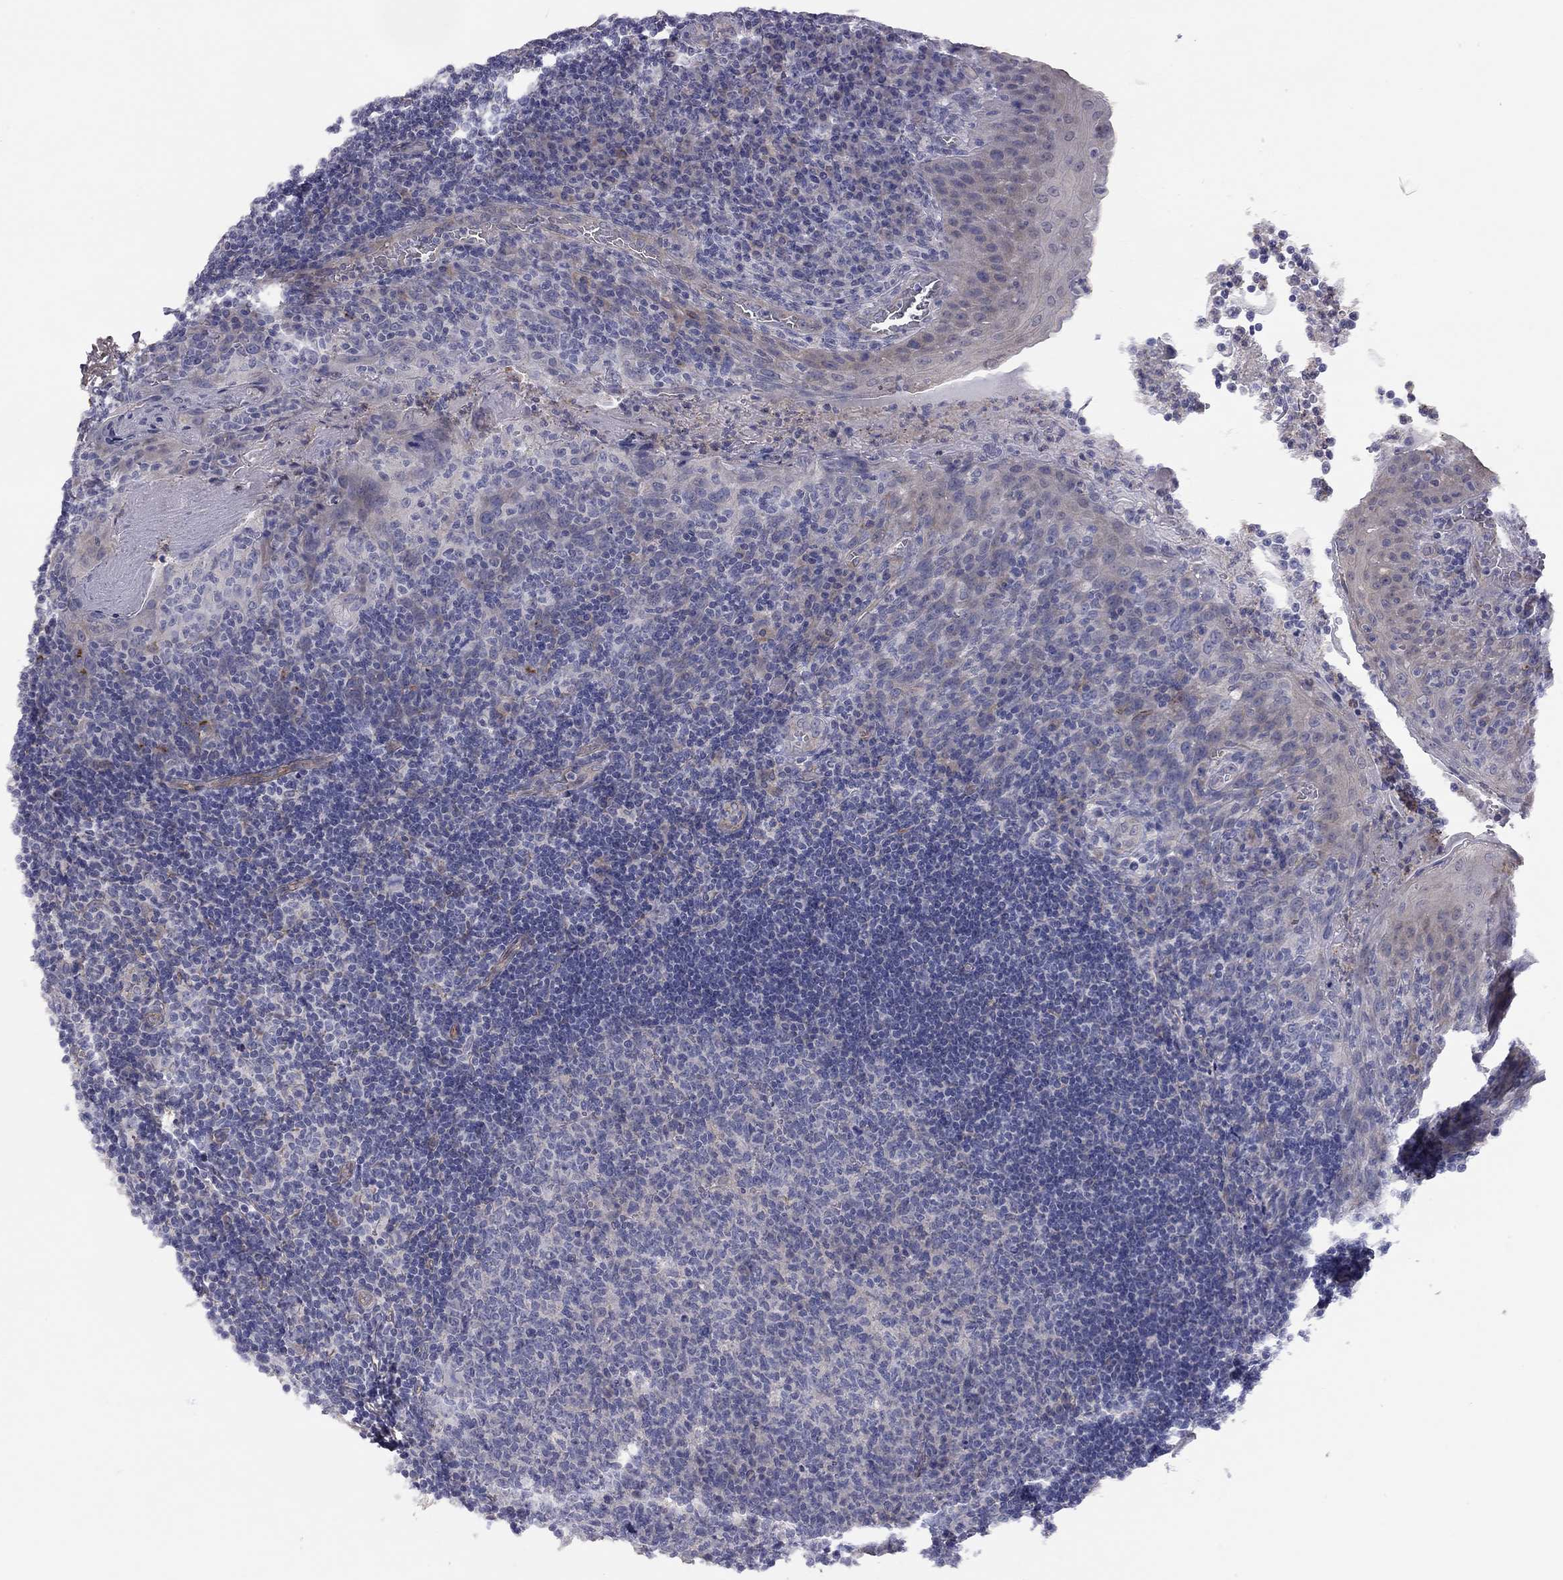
{"staining": {"intensity": "negative", "quantity": "none", "location": "none"}, "tissue": "tonsil", "cell_type": "Germinal center cells", "image_type": "normal", "snomed": [{"axis": "morphology", "description": "Normal tissue, NOS"}, {"axis": "topography", "description": "Tonsil"}], "caption": "An immunohistochemistry (IHC) photomicrograph of benign tonsil is shown. There is no staining in germinal center cells of tonsil. (Stains: DAB immunohistochemistry with hematoxylin counter stain, Microscopy: brightfield microscopy at high magnification).", "gene": "GPRC5B", "patient": {"sex": "male", "age": 17}}